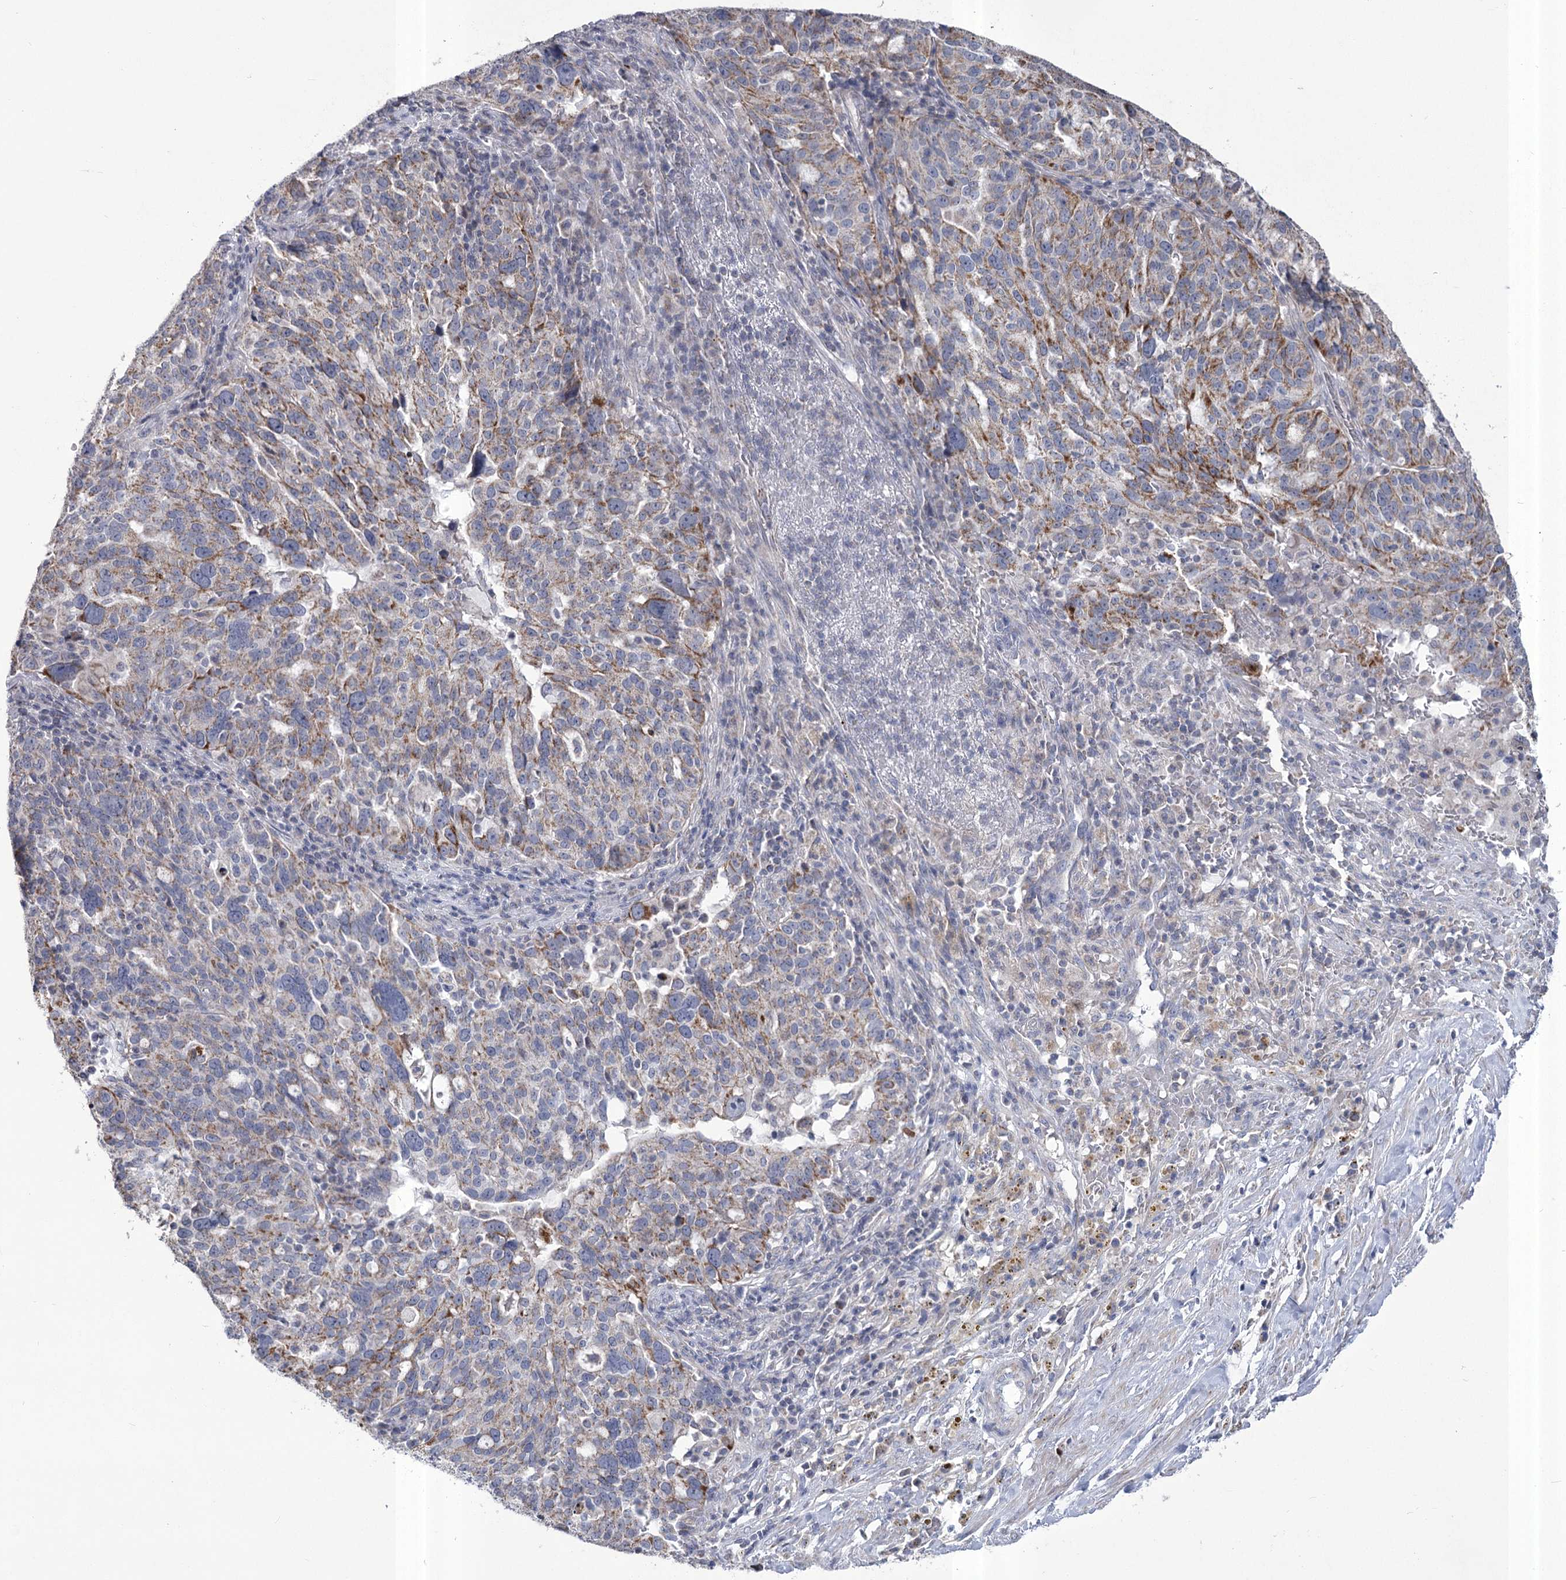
{"staining": {"intensity": "moderate", "quantity": "25%-75%", "location": "cytoplasmic/membranous"}, "tissue": "ovarian cancer", "cell_type": "Tumor cells", "image_type": "cancer", "snomed": [{"axis": "morphology", "description": "Cystadenocarcinoma, serous, NOS"}, {"axis": "topography", "description": "Ovary"}], "caption": "Protein analysis of ovarian cancer (serous cystadenocarcinoma) tissue reveals moderate cytoplasmic/membranous positivity in approximately 25%-75% of tumor cells.", "gene": "PDHB", "patient": {"sex": "female", "age": 59}}